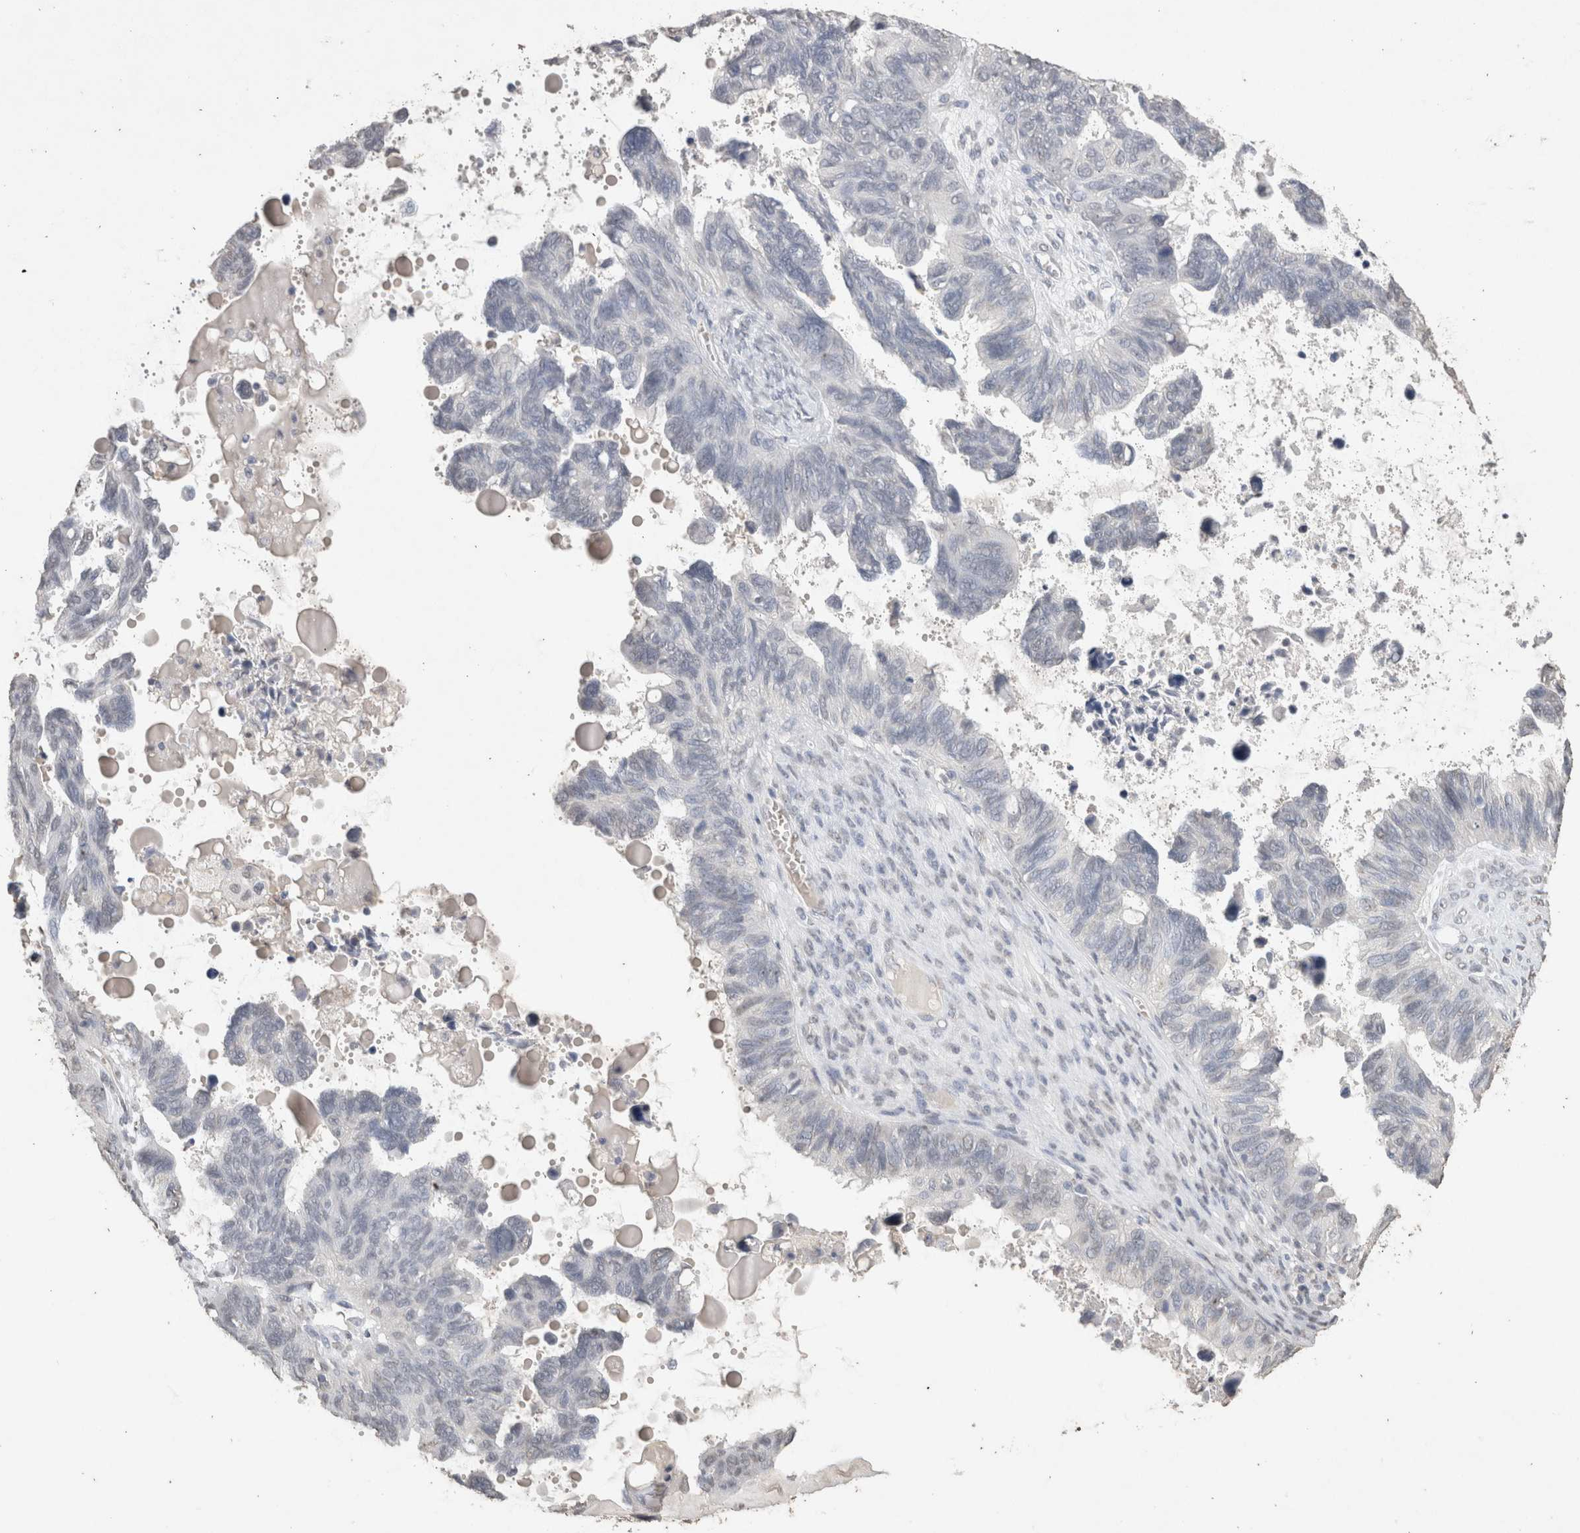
{"staining": {"intensity": "negative", "quantity": "none", "location": "none"}, "tissue": "ovarian cancer", "cell_type": "Tumor cells", "image_type": "cancer", "snomed": [{"axis": "morphology", "description": "Cystadenocarcinoma, serous, NOS"}, {"axis": "topography", "description": "Ovary"}], "caption": "An image of ovarian cancer (serous cystadenocarcinoma) stained for a protein demonstrates no brown staining in tumor cells.", "gene": "LGALS2", "patient": {"sex": "female", "age": 79}}